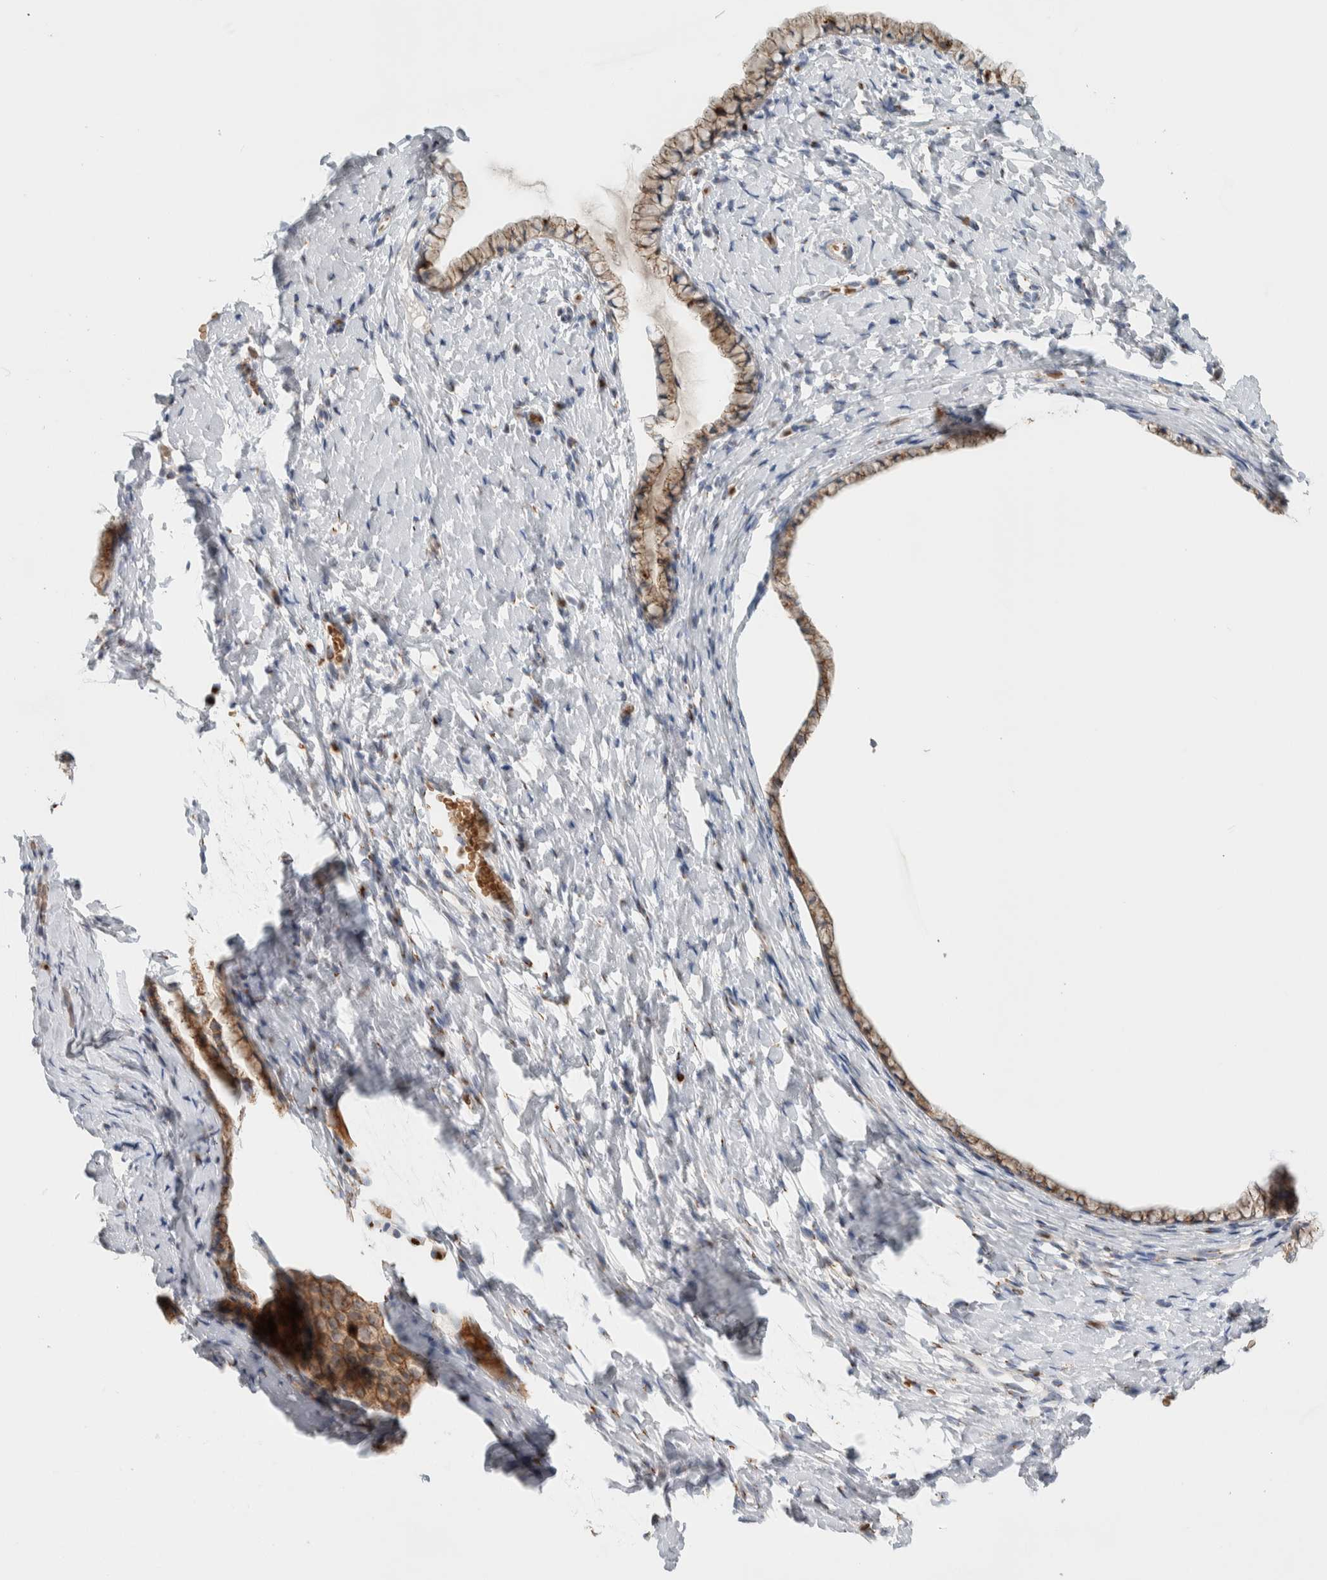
{"staining": {"intensity": "moderate", "quantity": ">75%", "location": "cytoplasmic/membranous"}, "tissue": "cervix", "cell_type": "Glandular cells", "image_type": "normal", "snomed": [{"axis": "morphology", "description": "Normal tissue, NOS"}, {"axis": "topography", "description": "Cervix"}], "caption": "DAB immunohistochemical staining of unremarkable cervix displays moderate cytoplasmic/membranous protein staining in approximately >75% of glandular cells.", "gene": "SLC38A10", "patient": {"sex": "female", "age": 72}}